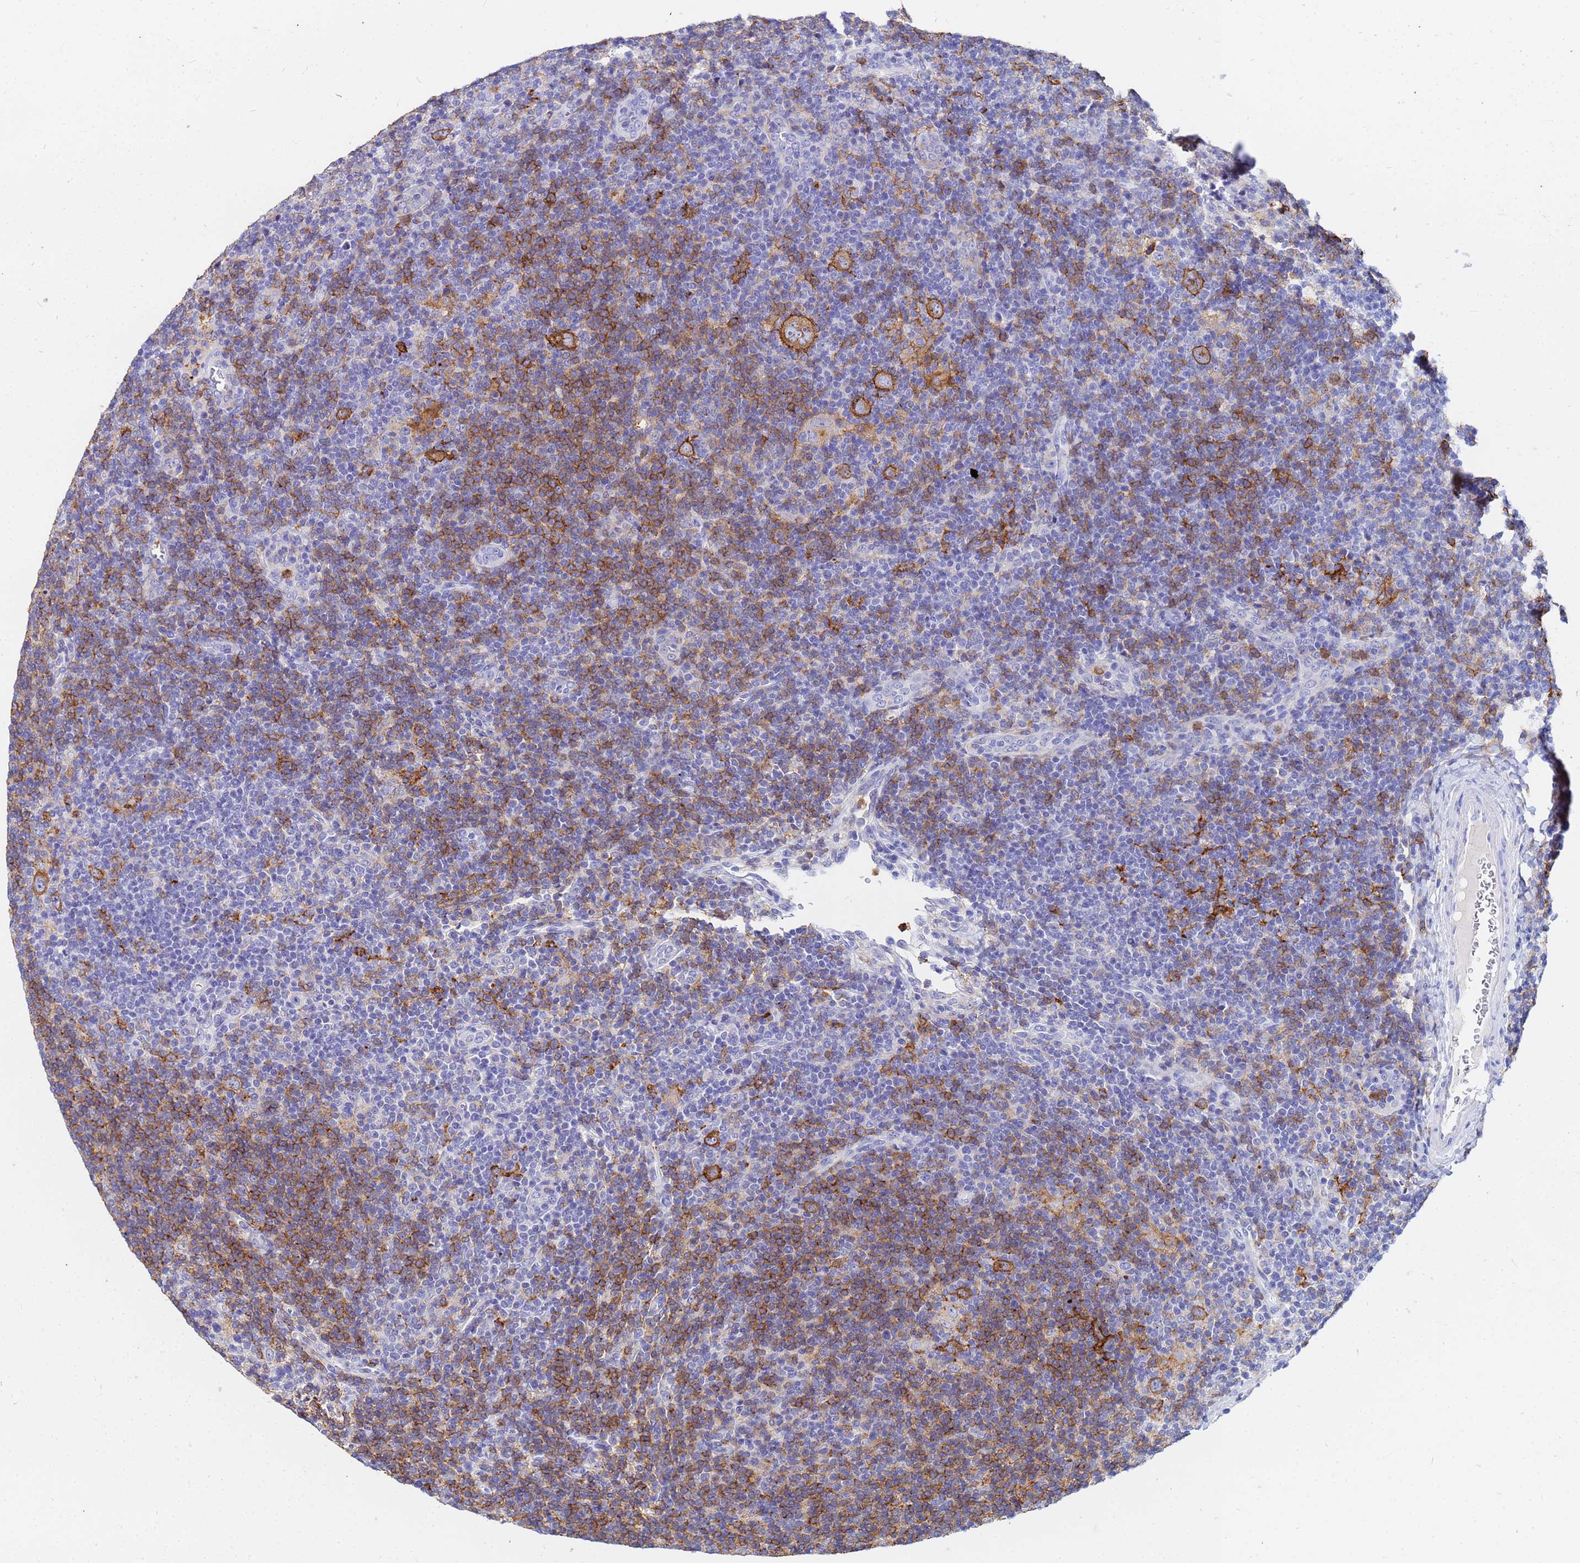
{"staining": {"intensity": "moderate", "quantity": ">75%", "location": "cytoplasmic/membranous"}, "tissue": "lymphoma", "cell_type": "Tumor cells", "image_type": "cancer", "snomed": [{"axis": "morphology", "description": "Hodgkin's disease, NOS"}, {"axis": "topography", "description": "Lymph node"}], "caption": "A brown stain labels moderate cytoplasmic/membranous positivity of a protein in human Hodgkin's disease tumor cells.", "gene": "BASP1", "patient": {"sex": "female", "age": 57}}